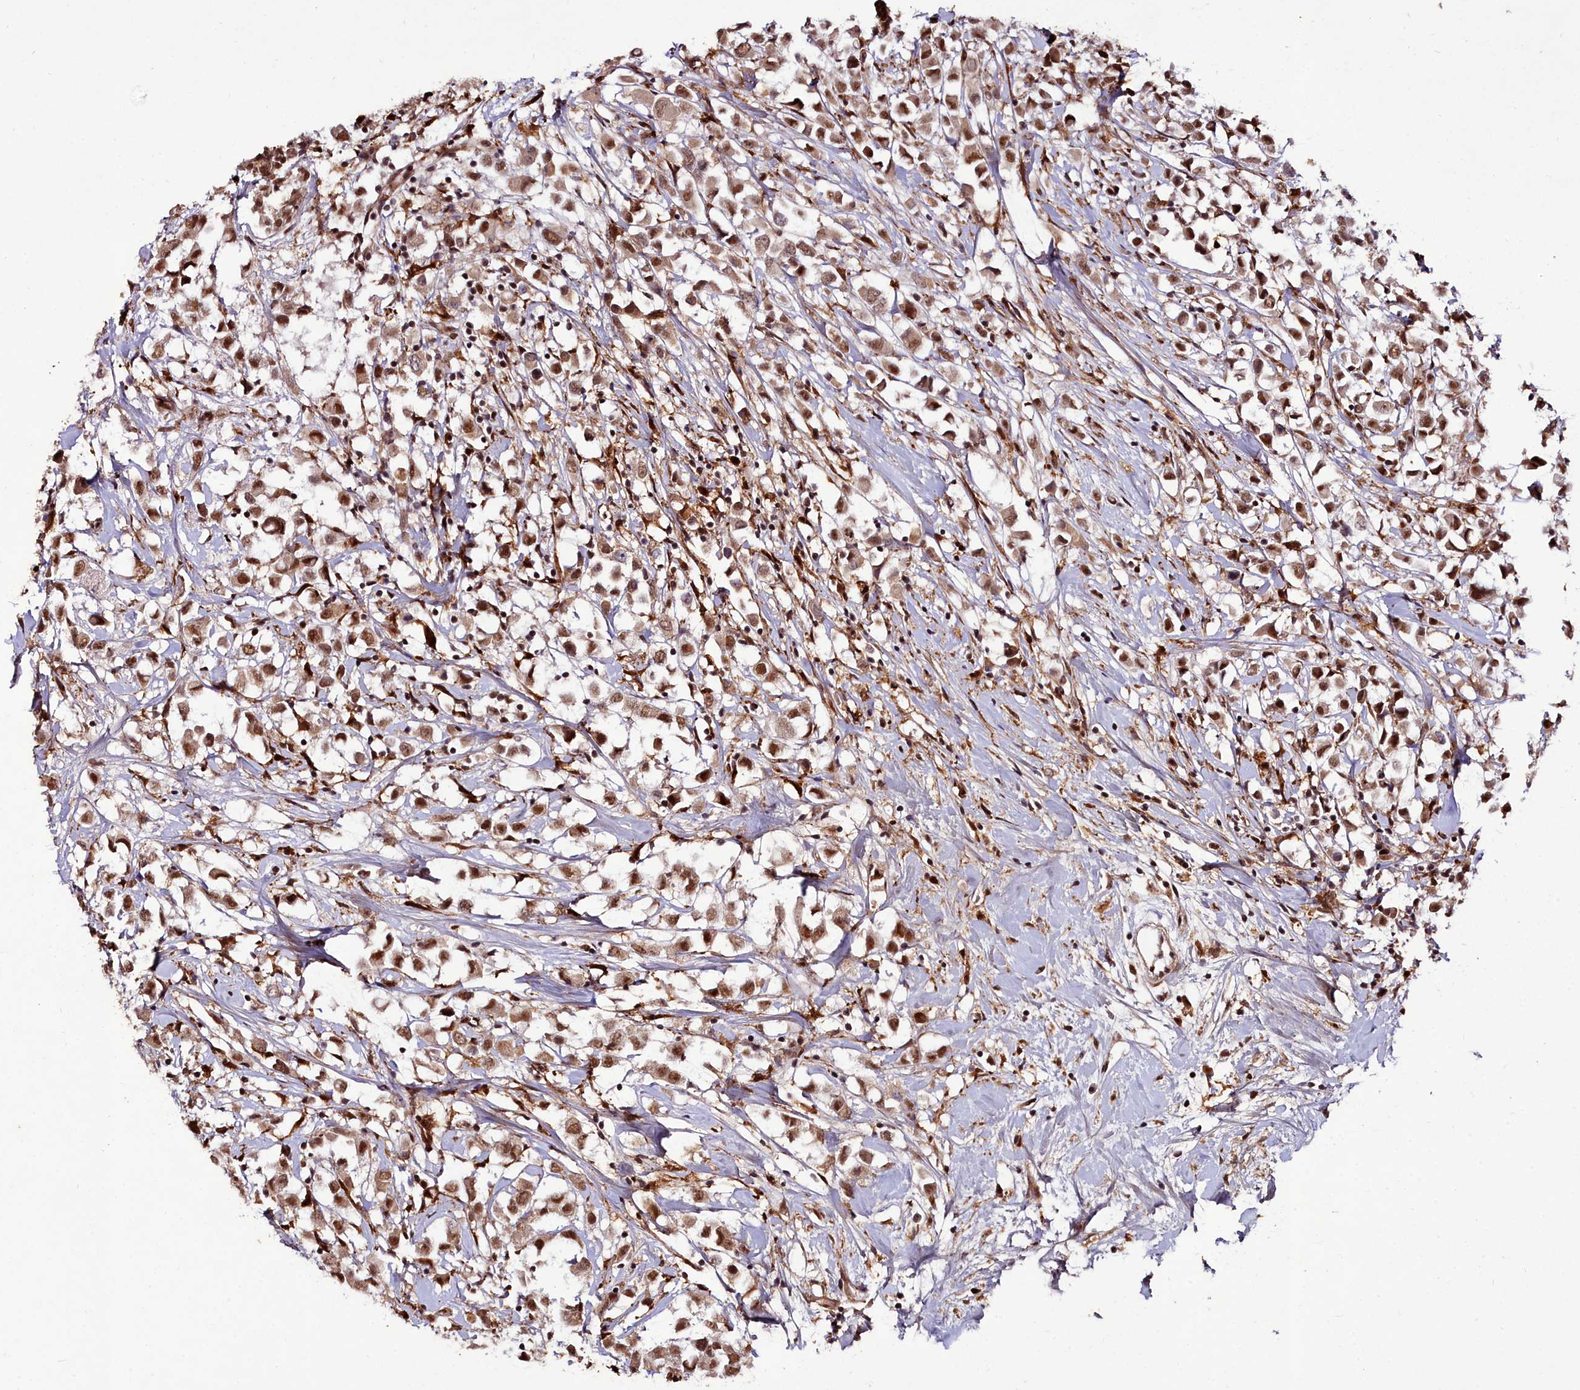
{"staining": {"intensity": "strong", "quantity": ">75%", "location": "nuclear"}, "tissue": "breast cancer", "cell_type": "Tumor cells", "image_type": "cancer", "snomed": [{"axis": "morphology", "description": "Duct carcinoma"}, {"axis": "topography", "description": "Breast"}], "caption": "Immunohistochemical staining of breast cancer demonstrates high levels of strong nuclear protein positivity in about >75% of tumor cells. The staining is performed using DAB (3,3'-diaminobenzidine) brown chromogen to label protein expression. The nuclei are counter-stained blue using hematoxylin.", "gene": "CXXC1", "patient": {"sex": "female", "age": 61}}